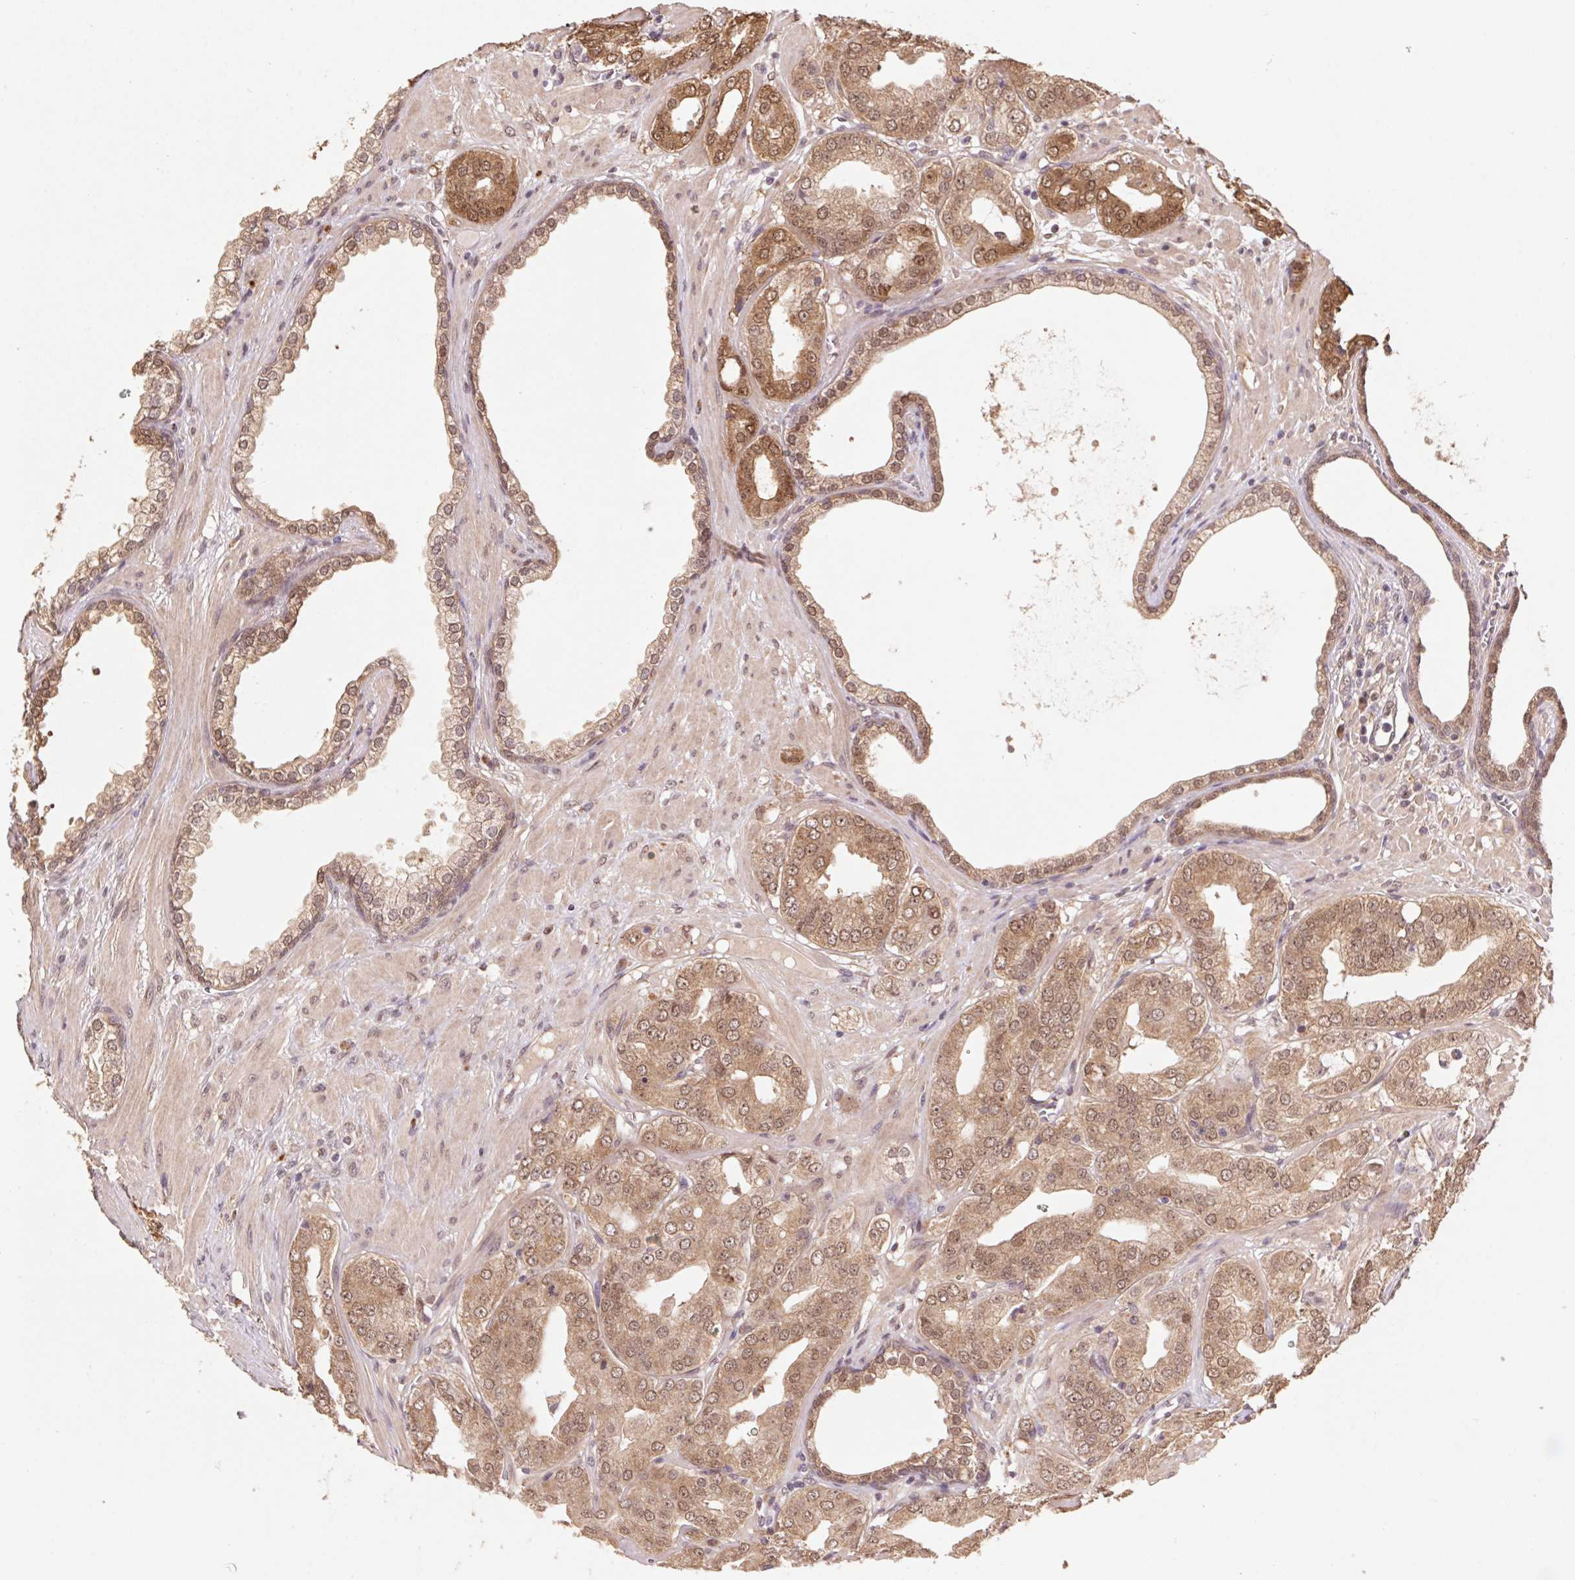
{"staining": {"intensity": "moderate", "quantity": ">75%", "location": "cytoplasmic/membranous,nuclear"}, "tissue": "prostate cancer", "cell_type": "Tumor cells", "image_type": "cancer", "snomed": [{"axis": "morphology", "description": "Adenocarcinoma, Low grade"}, {"axis": "topography", "description": "Prostate"}], "caption": "A brown stain highlights moderate cytoplasmic/membranous and nuclear positivity of a protein in human adenocarcinoma (low-grade) (prostate) tumor cells.", "gene": "CUTA", "patient": {"sex": "male", "age": 60}}